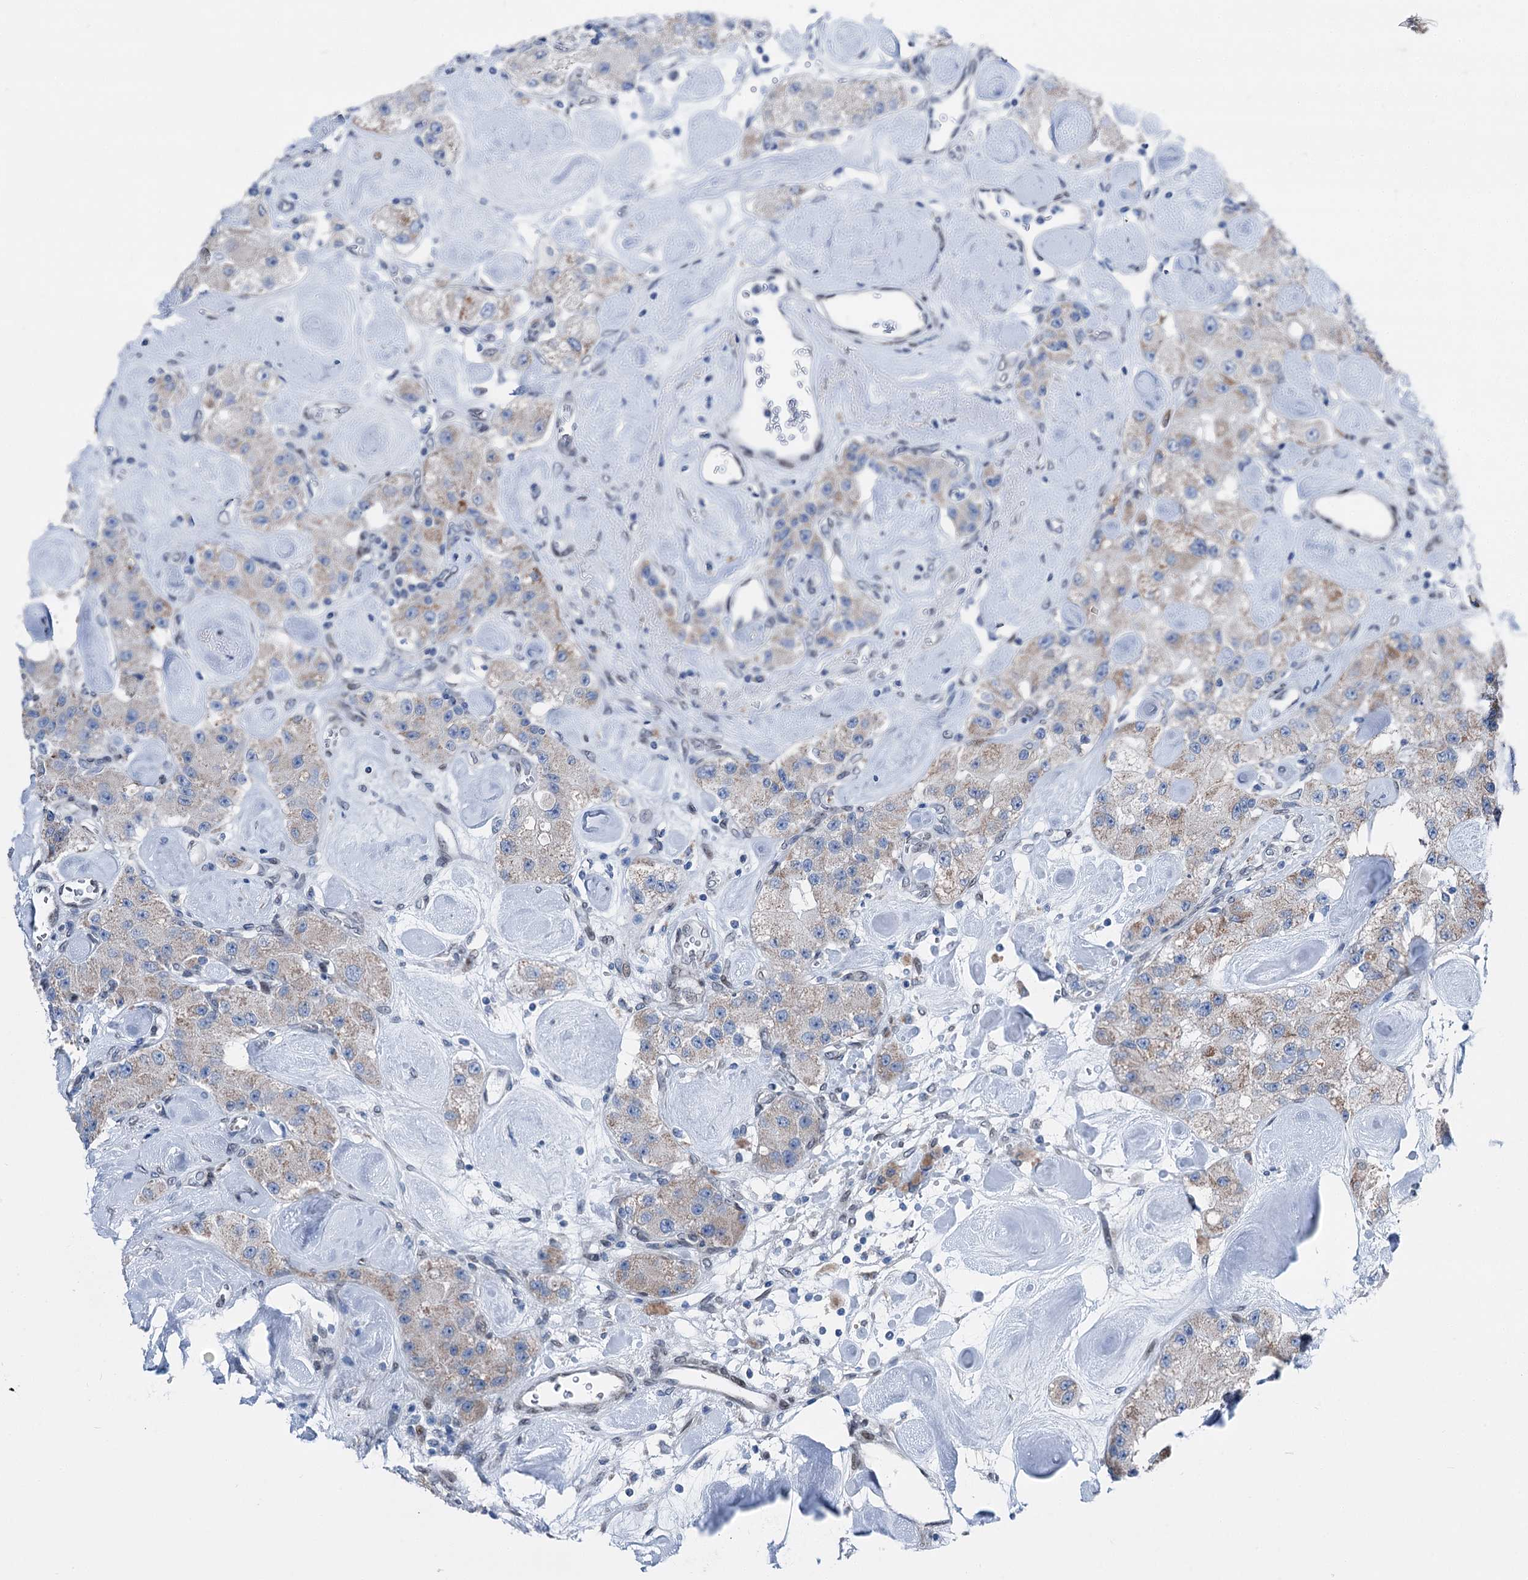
{"staining": {"intensity": "negative", "quantity": "none", "location": "none"}, "tissue": "carcinoid", "cell_type": "Tumor cells", "image_type": "cancer", "snomed": [{"axis": "morphology", "description": "Carcinoid, malignant, NOS"}, {"axis": "topography", "description": "Pancreas"}], "caption": "Immunohistochemical staining of human malignant carcinoid demonstrates no significant staining in tumor cells. (DAB (3,3'-diaminobenzidine) immunohistochemistry (IHC) with hematoxylin counter stain).", "gene": "MRPL14", "patient": {"sex": "male", "age": 41}}